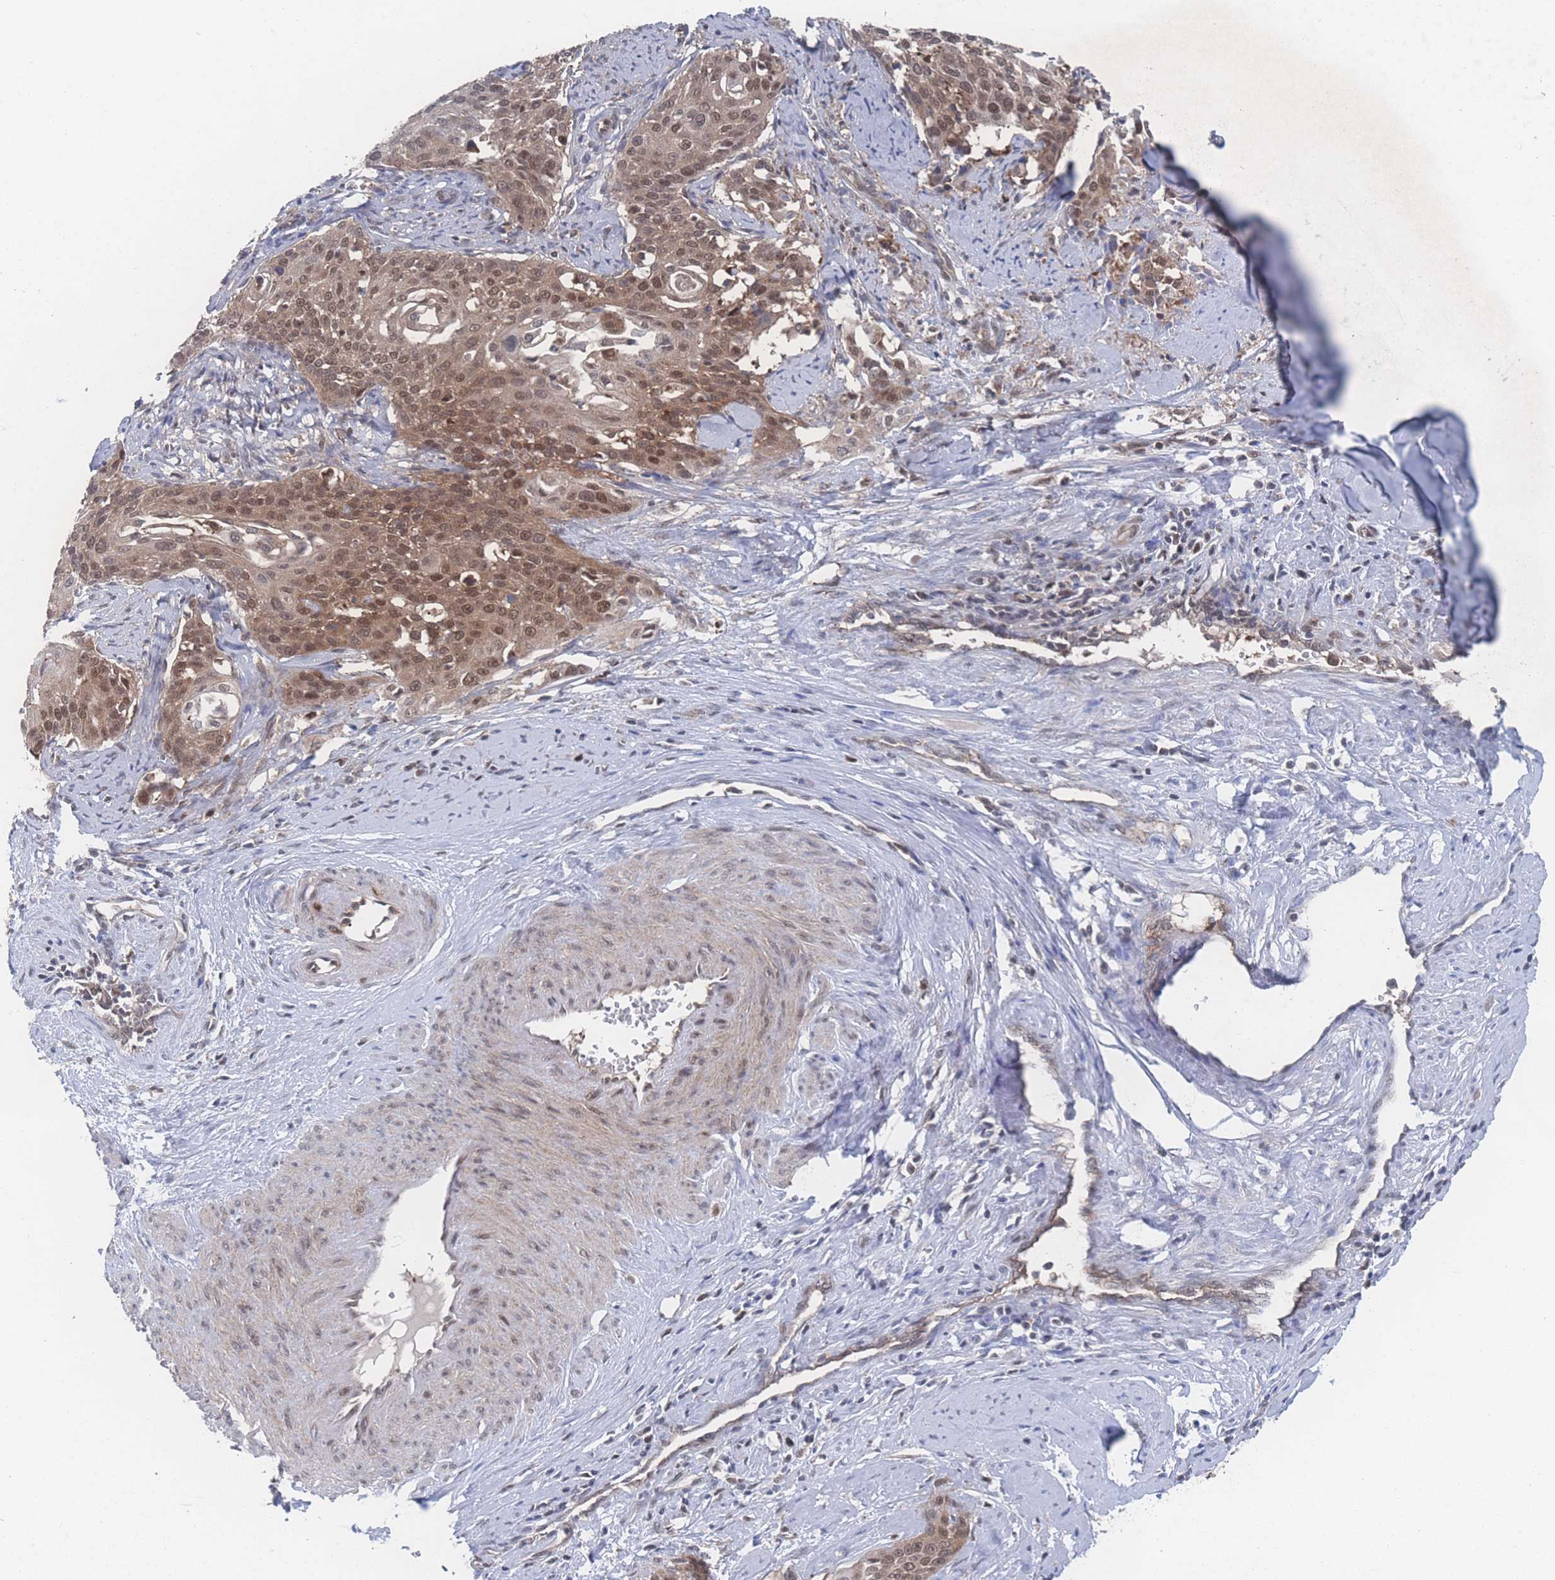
{"staining": {"intensity": "moderate", "quantity": ">75%", "location": "cytoplasmic/membranous,nuclear"}, "tissue": "cervical cancer", "cell_type": "Tumor cells", "image_type": "cancer", "snomed": [{"axis": "morphology", "description": "Squamous cell carcinoma, NOS"}, {"axis": "topography", "description": "Cervix"}], "caption": "Squamous cell carcinoma (cervical) stained with immunohistochemistry shows moderate cytoplasmic/membranous and nuclear expression in about >75% of tumor cells. Nuclei are stained in blue.", "gene": "PSMA1", "patient": {"sex": "female", "age": 44}}